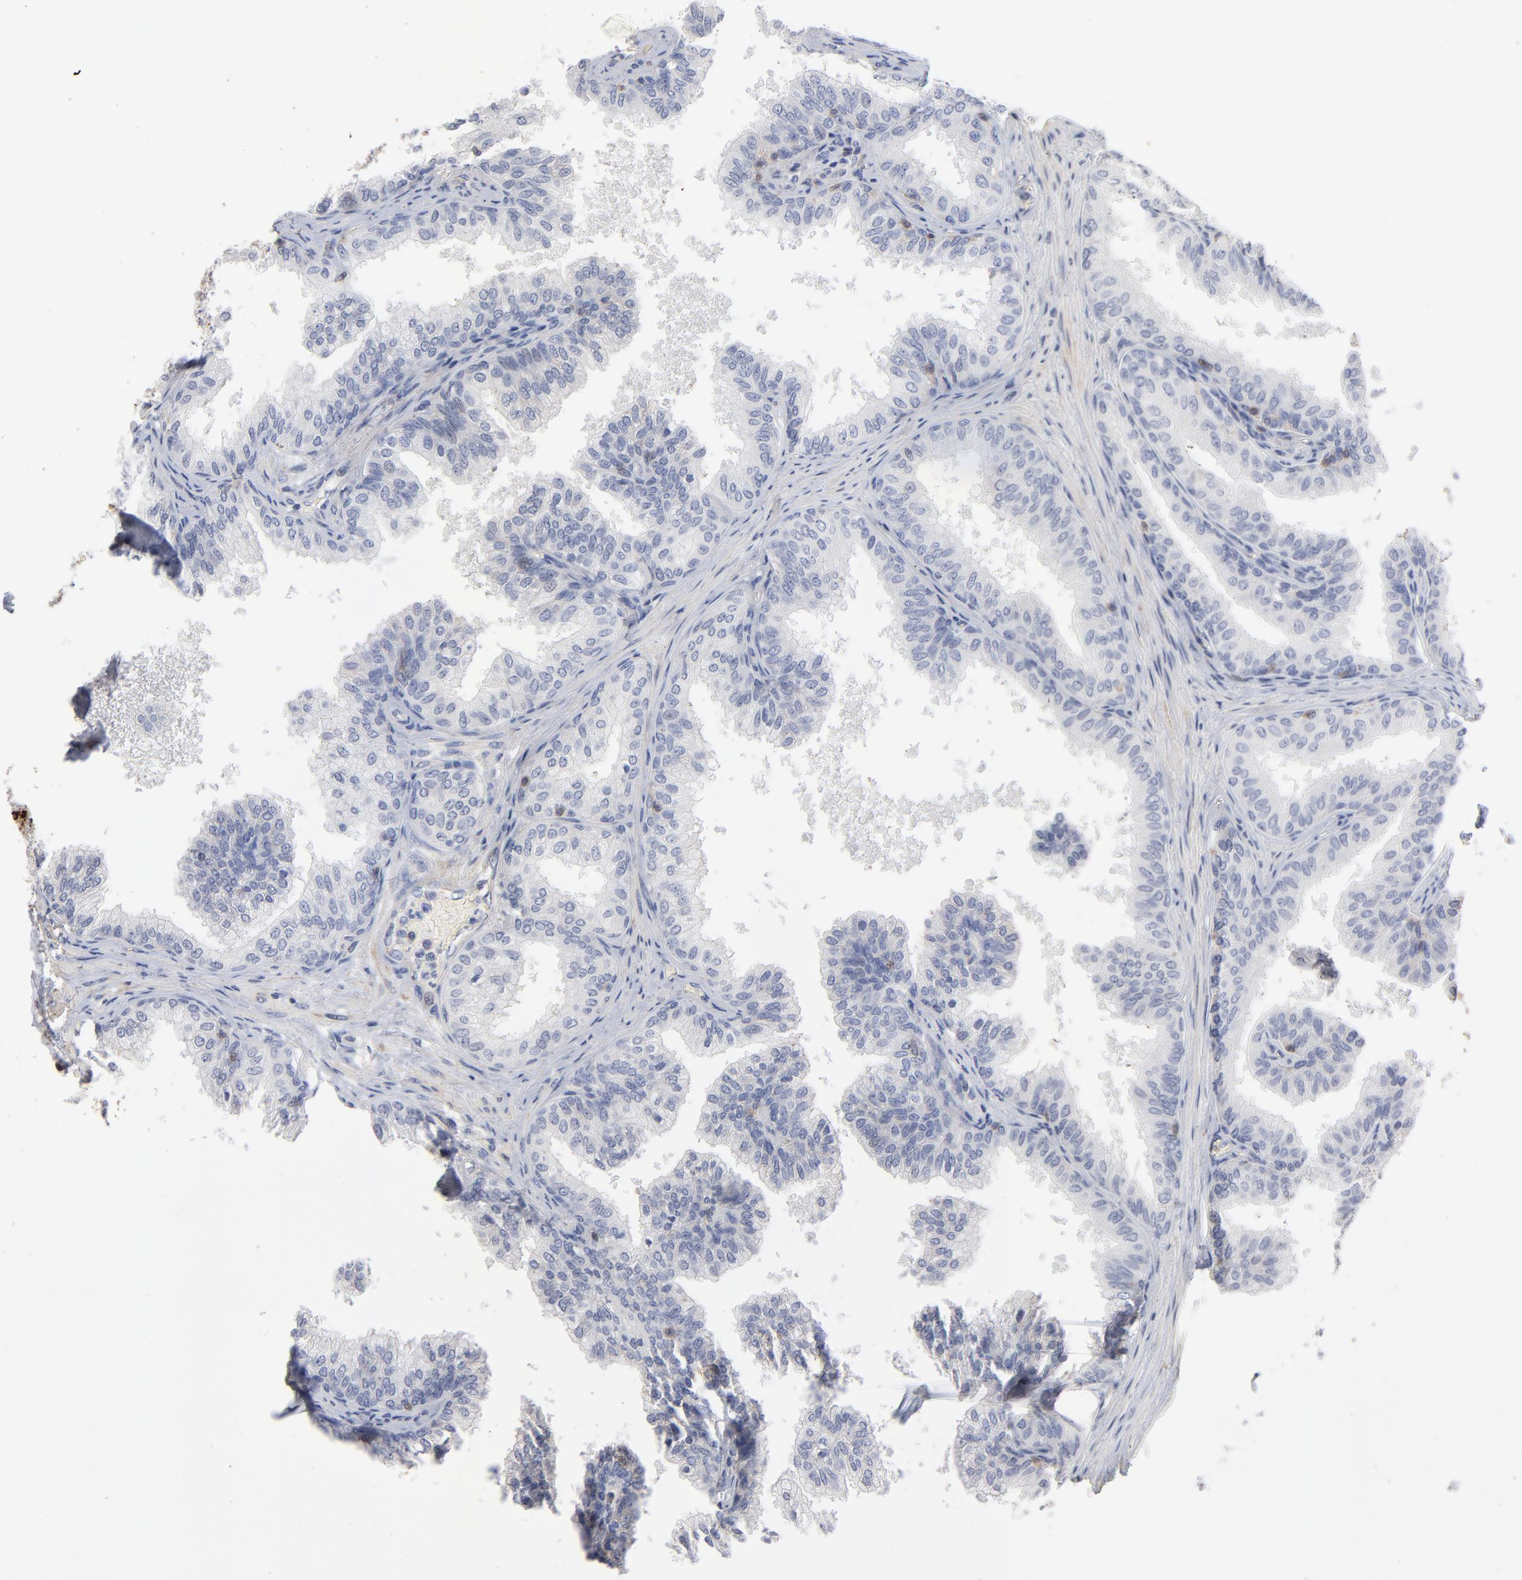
{"staining": {"intensity": "negative", "quantity": "none", "location": "none"}, "tissue": "prostate", "cell_type": "Glandular cells", "image_type": "normal", "snomed": [{"axis": "morphology", "description": "Normal tissue, NOS"}, {"axis": "topography", "description": "Prostate"}], "caption": "Immunohistochemical staining of unremarkable prostate shows no significant expression in glandular cells. (Immunohistochemistry, brightfield microscopy, high magnification).", "gene": "PDLIM2", "patient": {"sex": "male", "age": 60}}